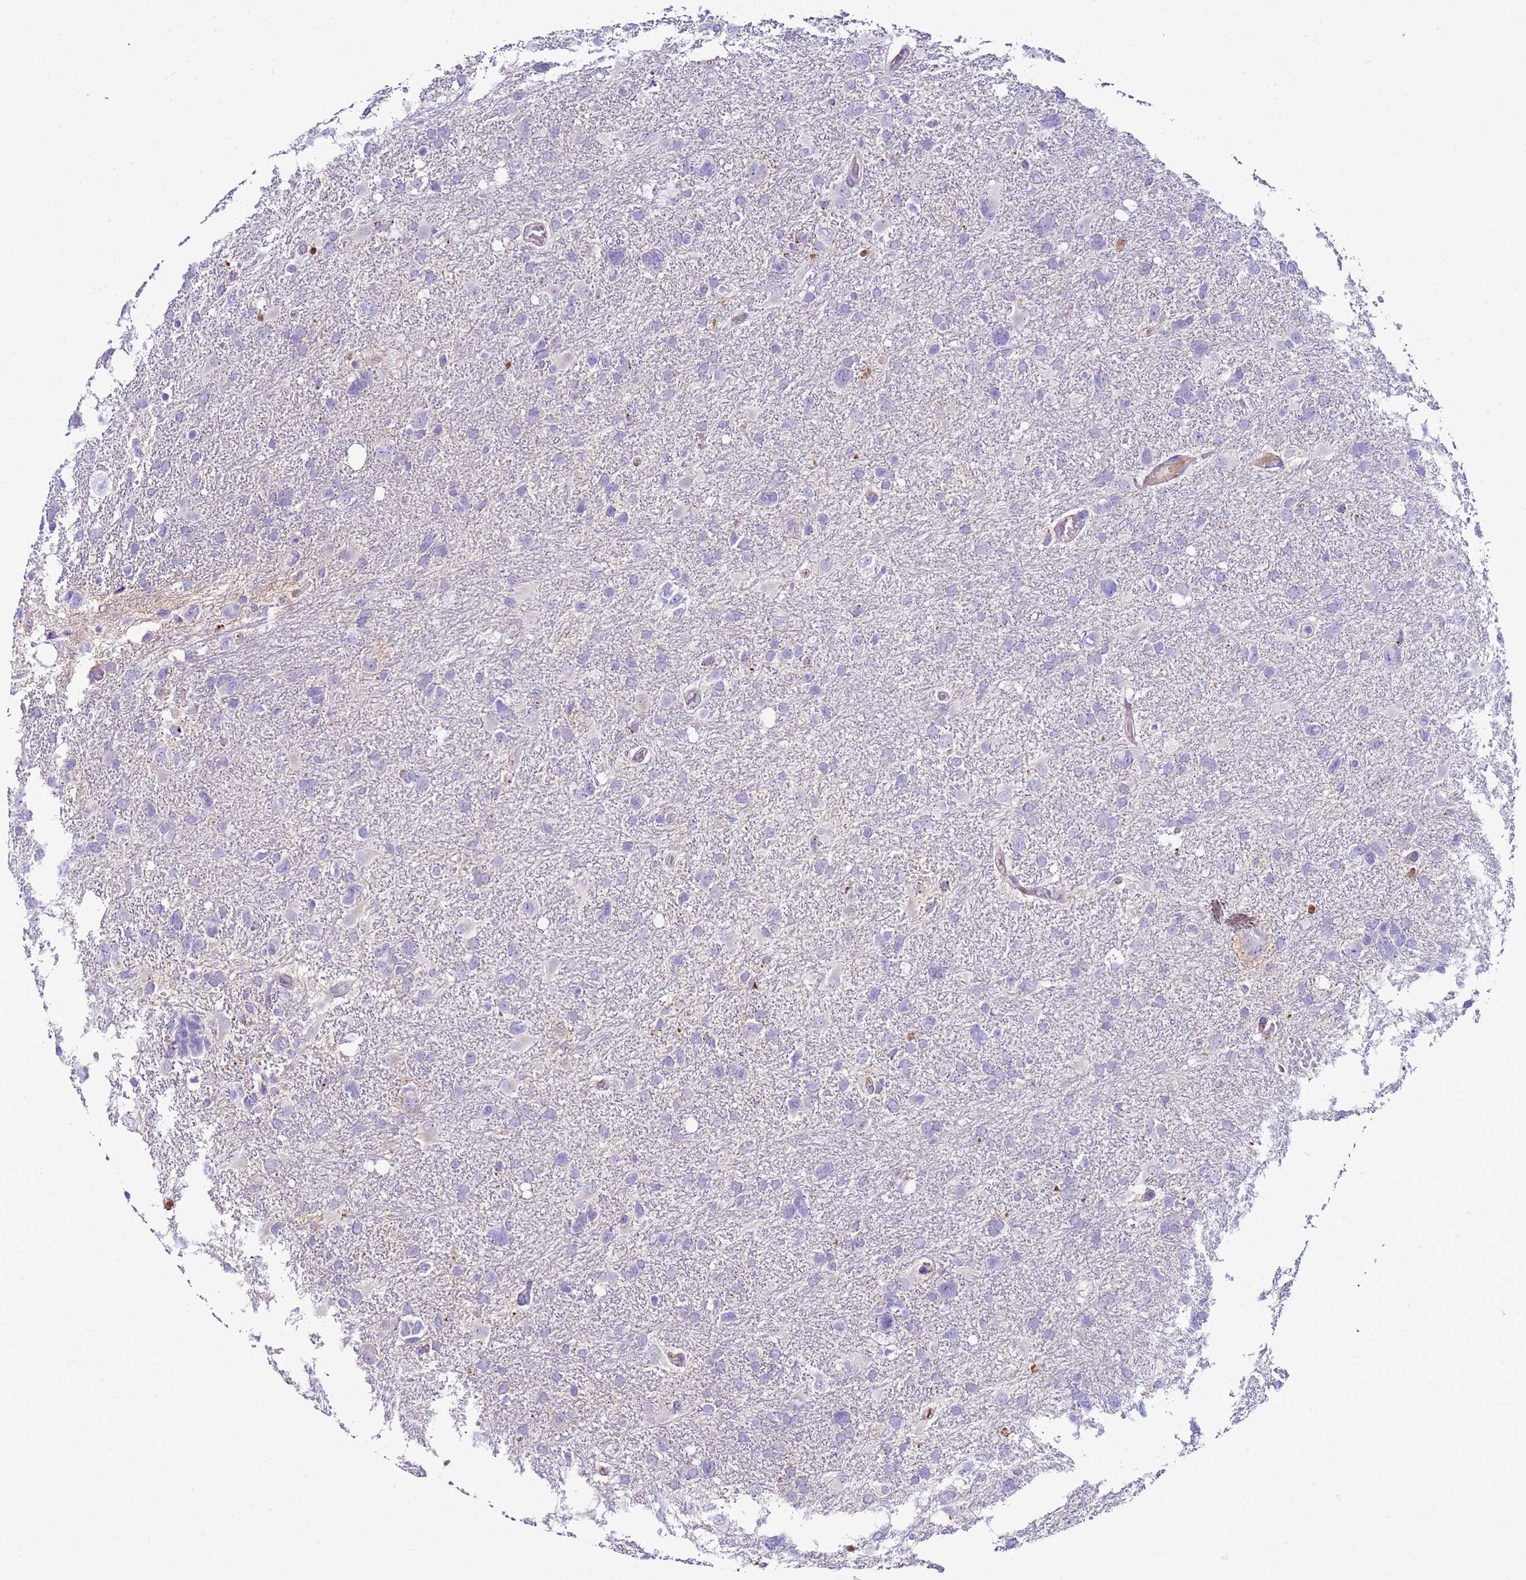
{"staining": {"intensity": "negative", "quantity": "none", "location": "none"}, "tissue": "glioma", "cell_type": "Tumor cells", "image_type": "cancer", "snomed": [{"axis": "morphology", "description": "Glioma, malignant, High grade"}, {"axis": "topography", "description": "Brain"}], "caption": "This is an immunohistochemistry (IHC) histopathology image of human high-grade glioma (malignant). There is no staining in tumor cells.", "gene": "NAT2", "patient": {"sex": "male", "age": 61}}